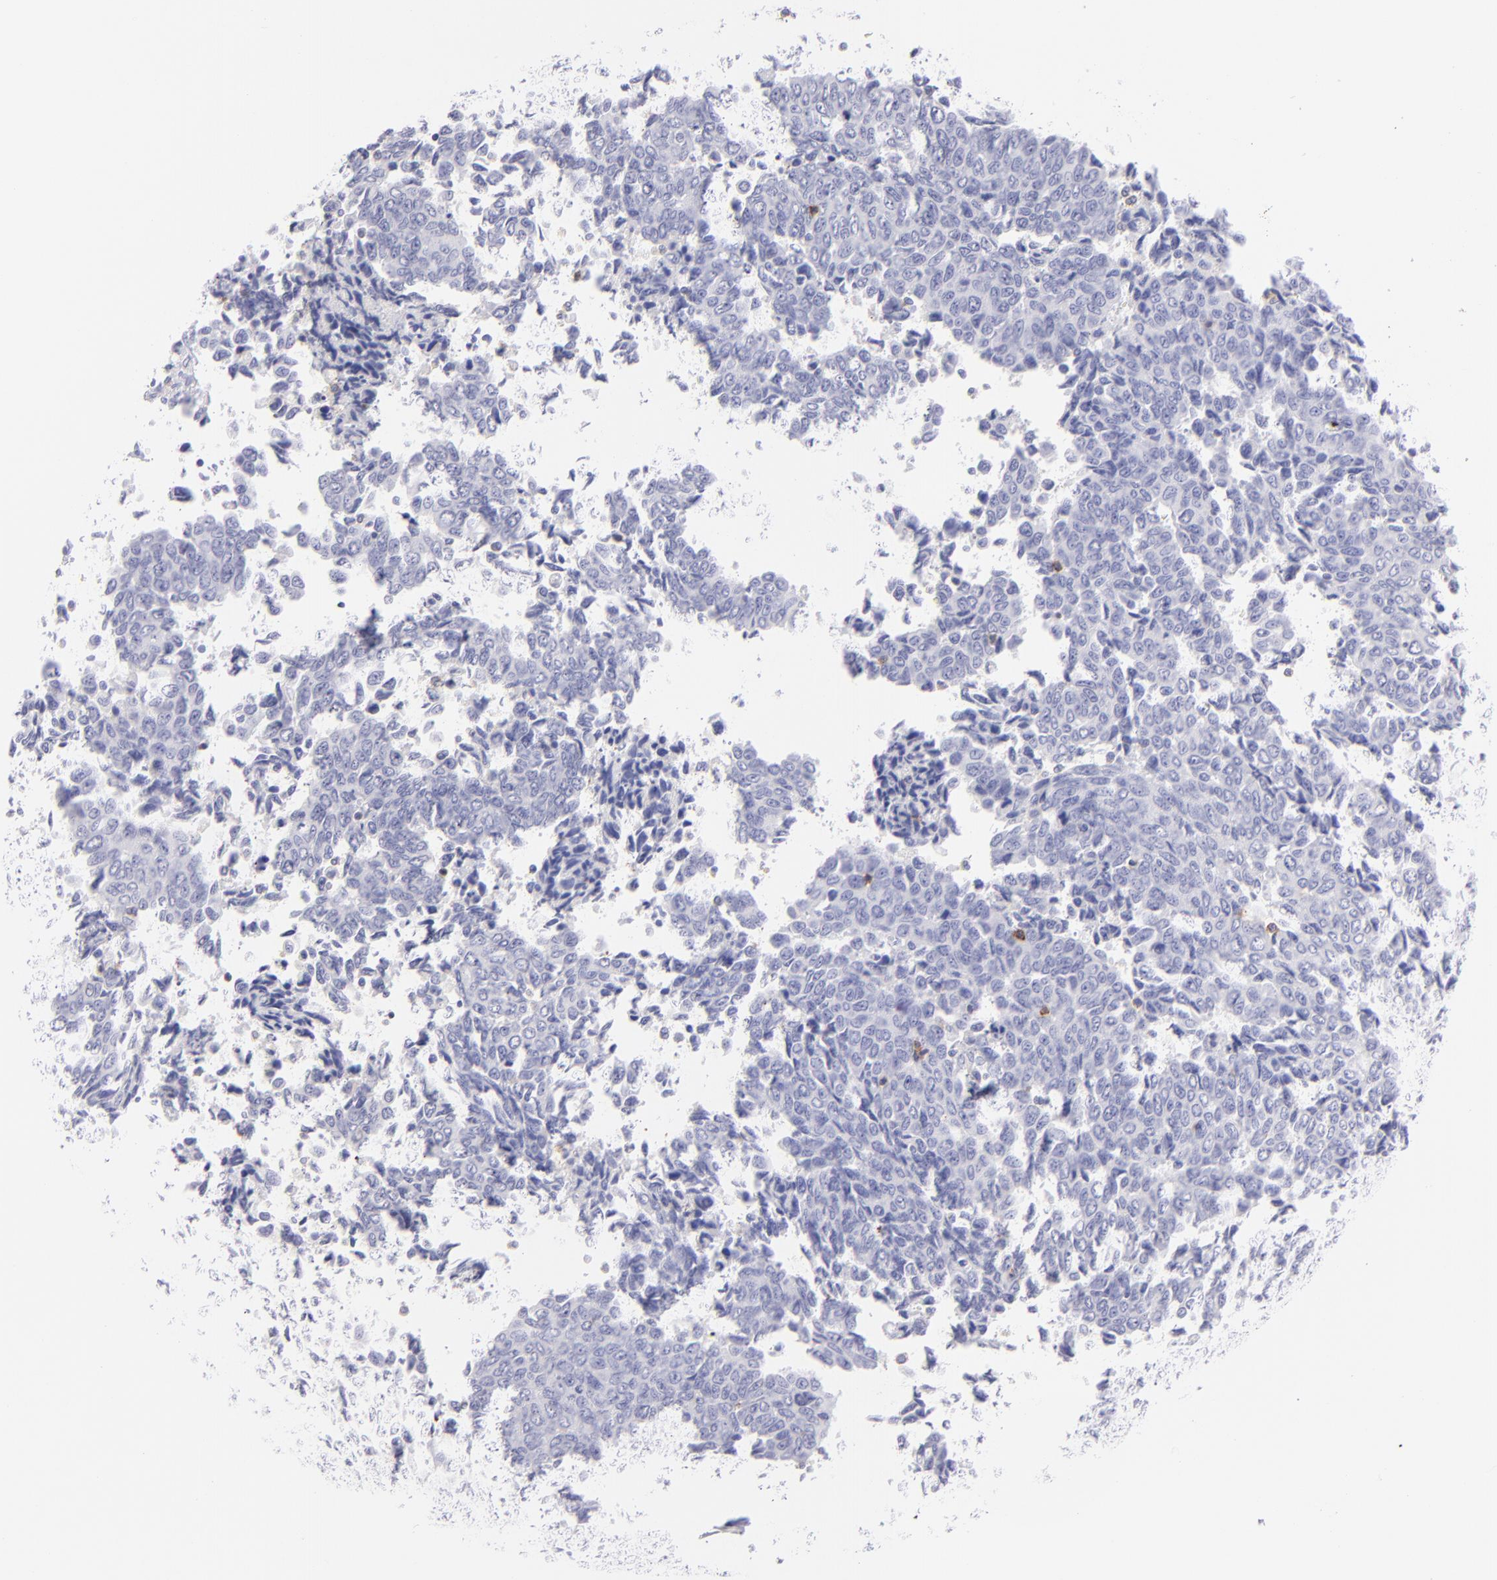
{"staining": {"intensity": "negative", "quantity": "none", "location": "none"}, "tissue": "urothelial cancer", "cell_type": "Tumor cells", "image_type": "cancer", "snomed": [{"axis": "morphology", "description": "Urothelial carcinoma, High grade"}, {"axis": "topography", "description": "Urinary bladder"}], "caption": "The histopathology image exhibits no significant expression in tumor cells of urothelial cancer.", "gene": "CD69", "patient": {"sex": "male", "age": 86}}